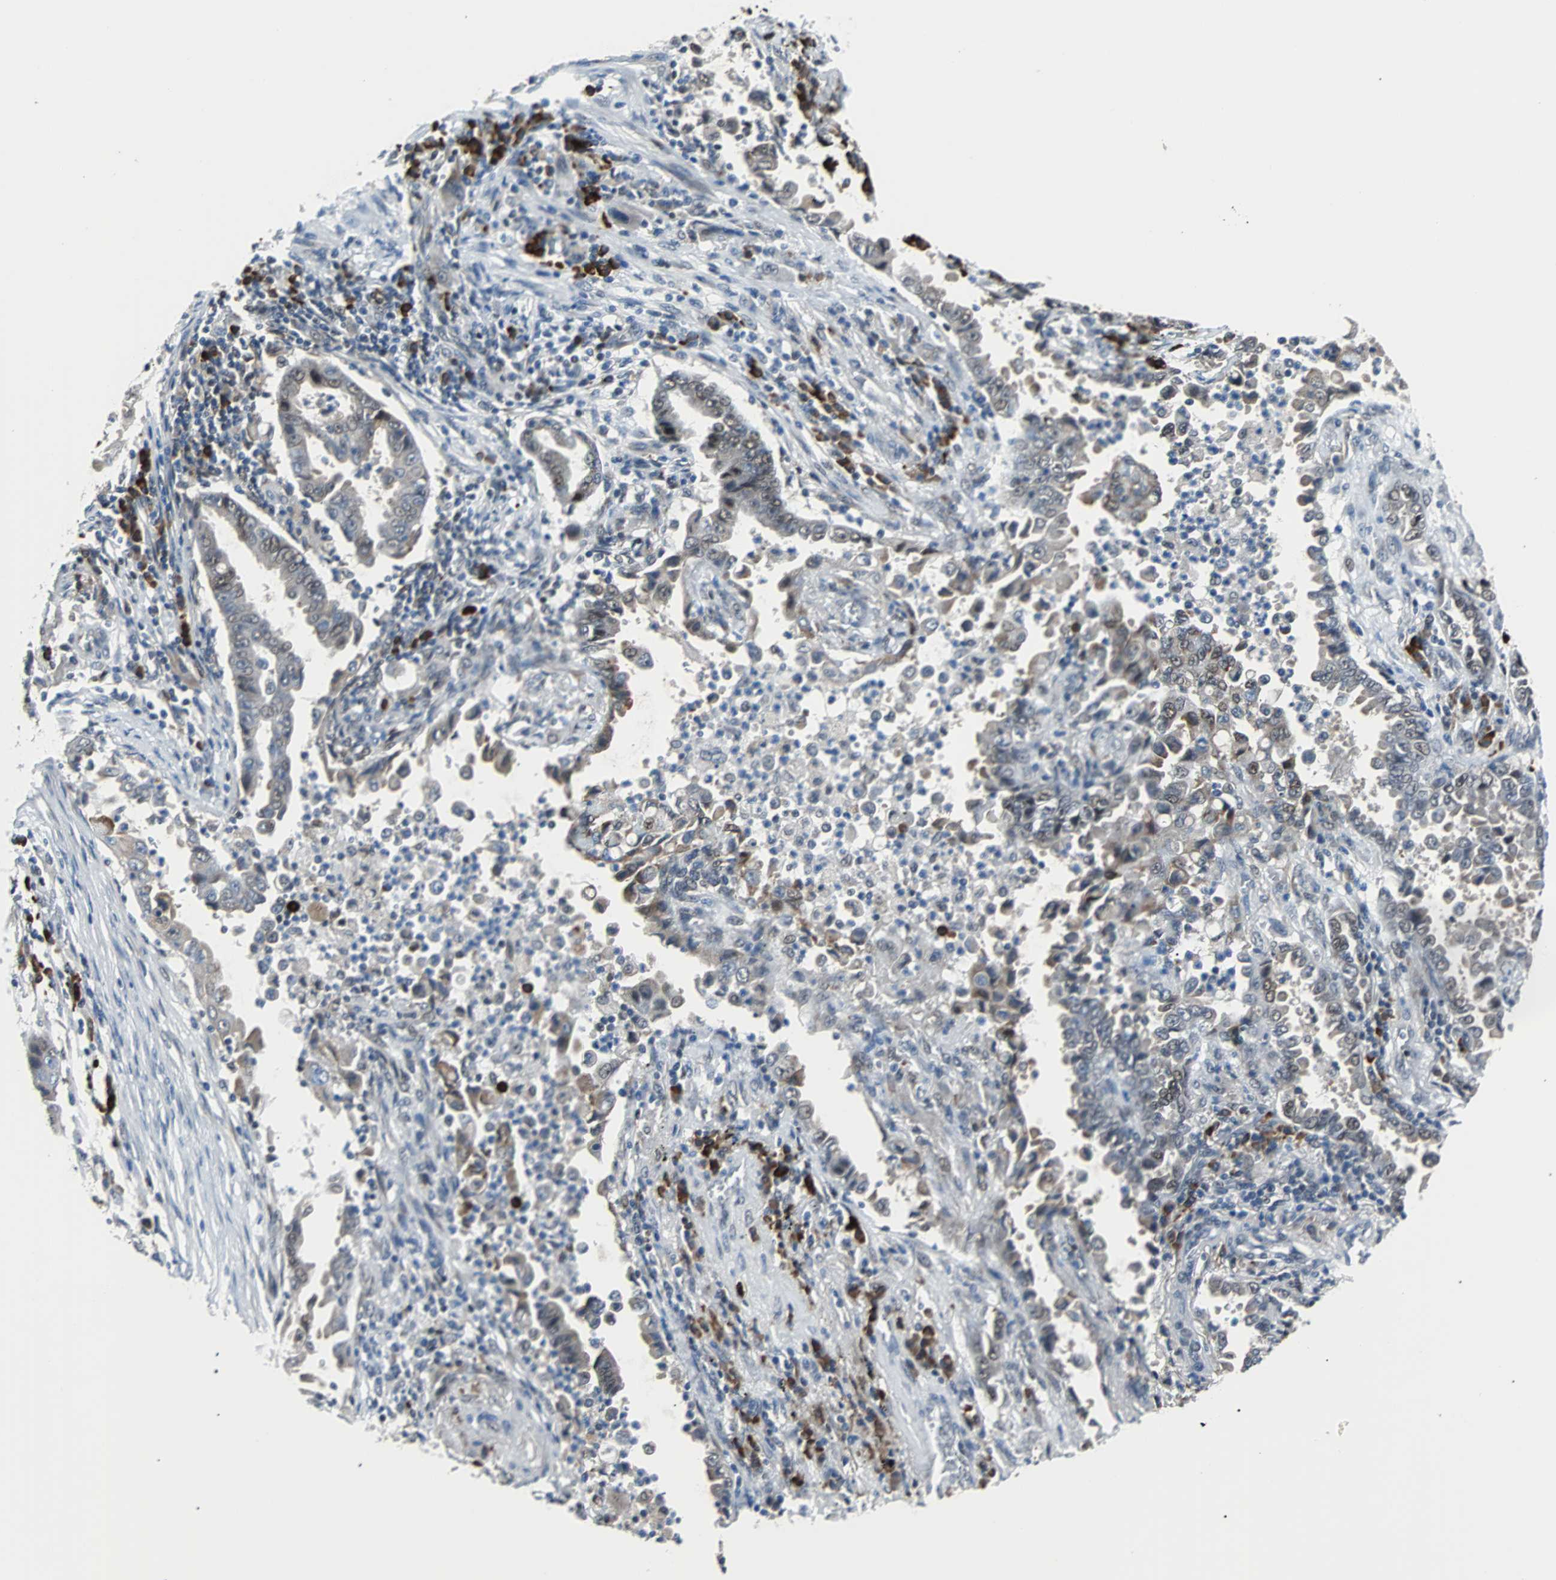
{"staining": {"intensity": "weak", "quantity": "<25%", "location": "cytoplasmic/membranous,nuclear"}, "tissue": "lung cancer", "cell_type": "Tumor cells", "image_type": "cancer", "snomed": [{"axis": "morphology", "description": "Normal tissue, NOS"}, {"axis": "morphology", "description": "Inflammation, NOS"}, {"axis": "morphology", "description": "Adenocarcinoma, NOS"}, {"axis": "topography", "description": "Lung"}], "caption": "This is an immunohistochemistry (IHC) photomicrograph of lung adenocarcinoma. There is no positivity in tumor cells.", "gene": "USP28", "patient": {"sex": "female", "age": 64}}